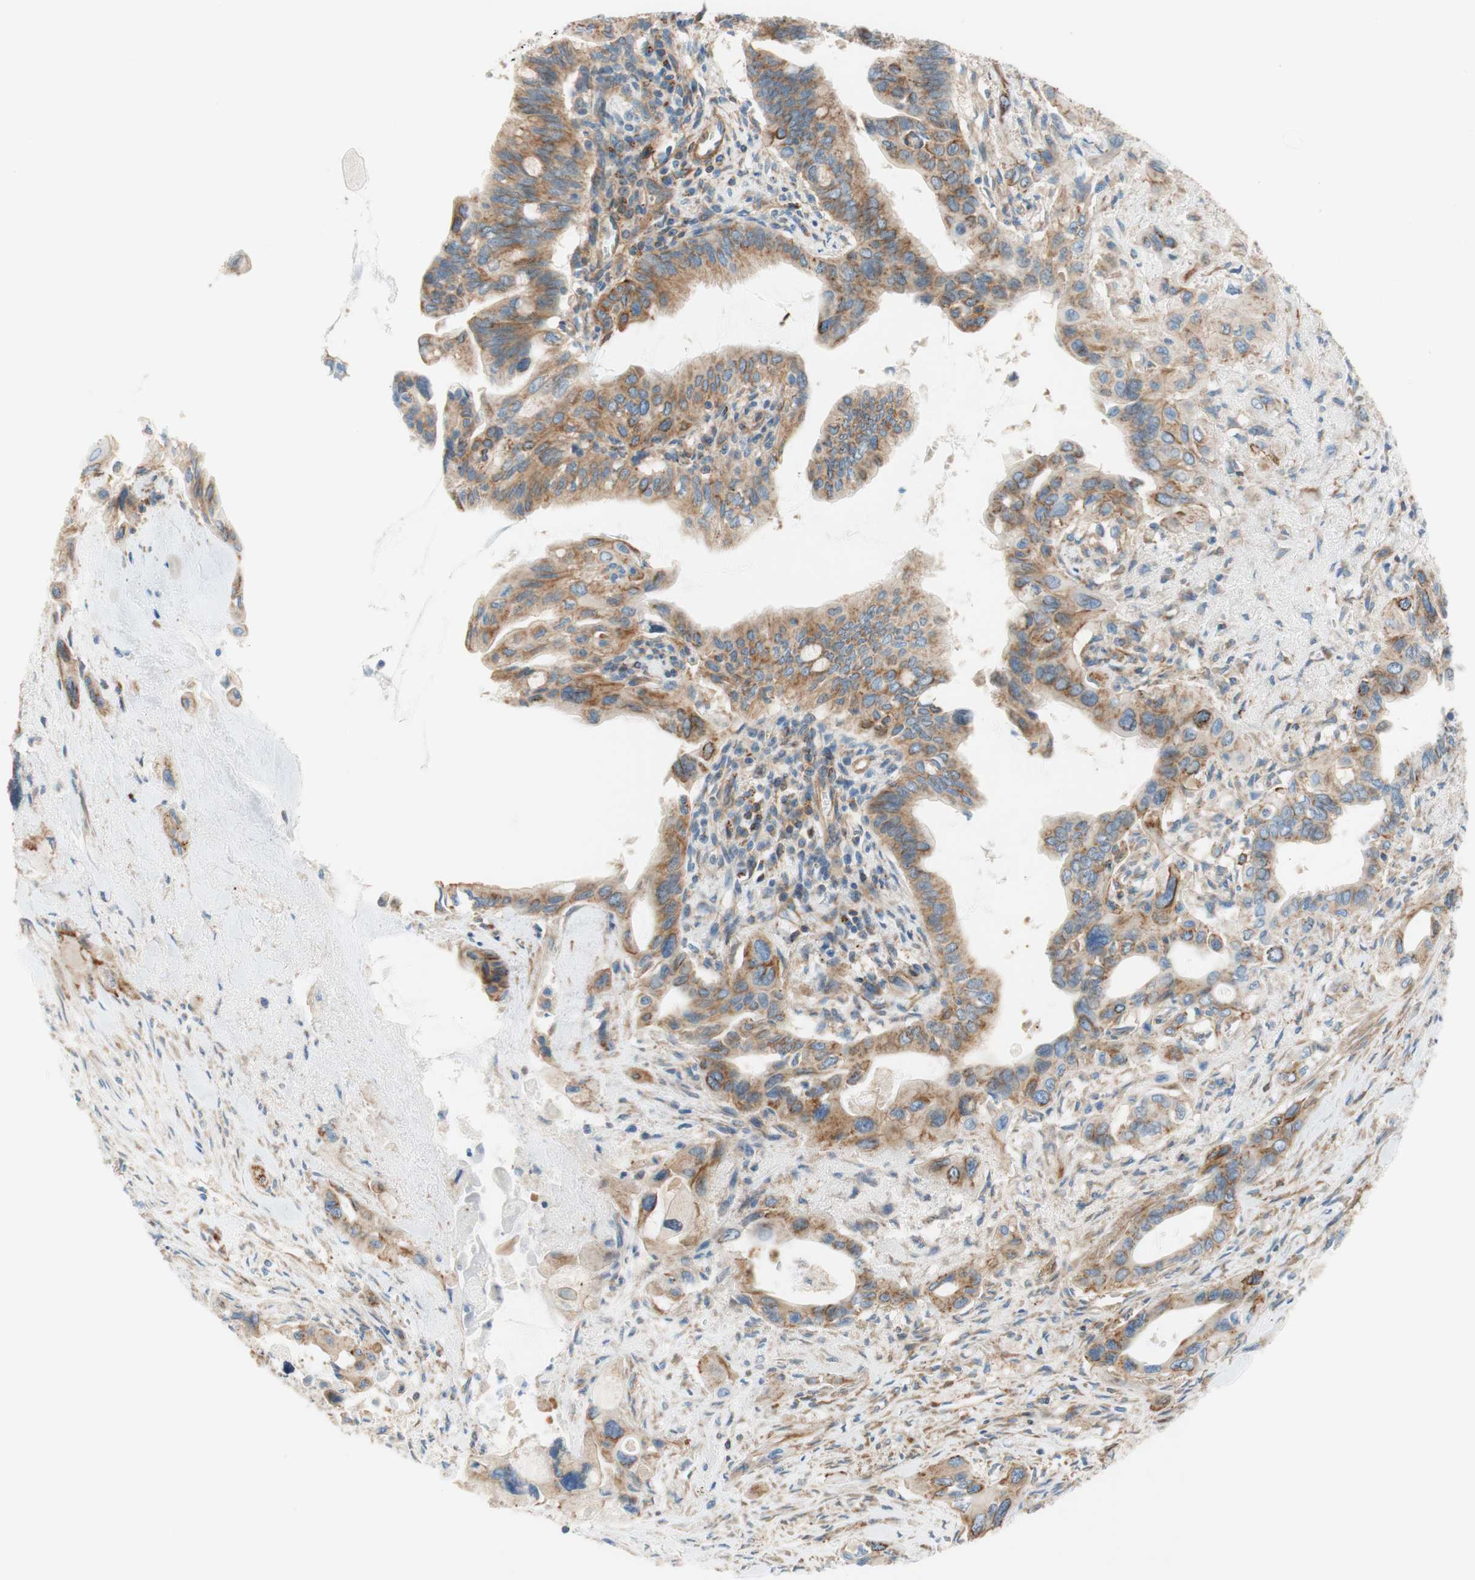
{"staining": {"intensity": "moderate", "quantity": ">75%", "location": "cytoplasmic/membranous"}, "tissue": "pancreatic cancer", "cell_type": "Tumor cells", "image_type": "cancer", "snomed": [{"axis": "morphology", "description": "Adenocarcinoma, NOS"}, {"axis": "topography", "description": "Pancreas"}], "caption": "IHC of human pancreatic cancer shows medium levels of moderate cytoplasmic/membranous positivity in about >75% of tumor cells.", "gene": "VPS26A", "patient": {"sex": "male", "age": 73}}